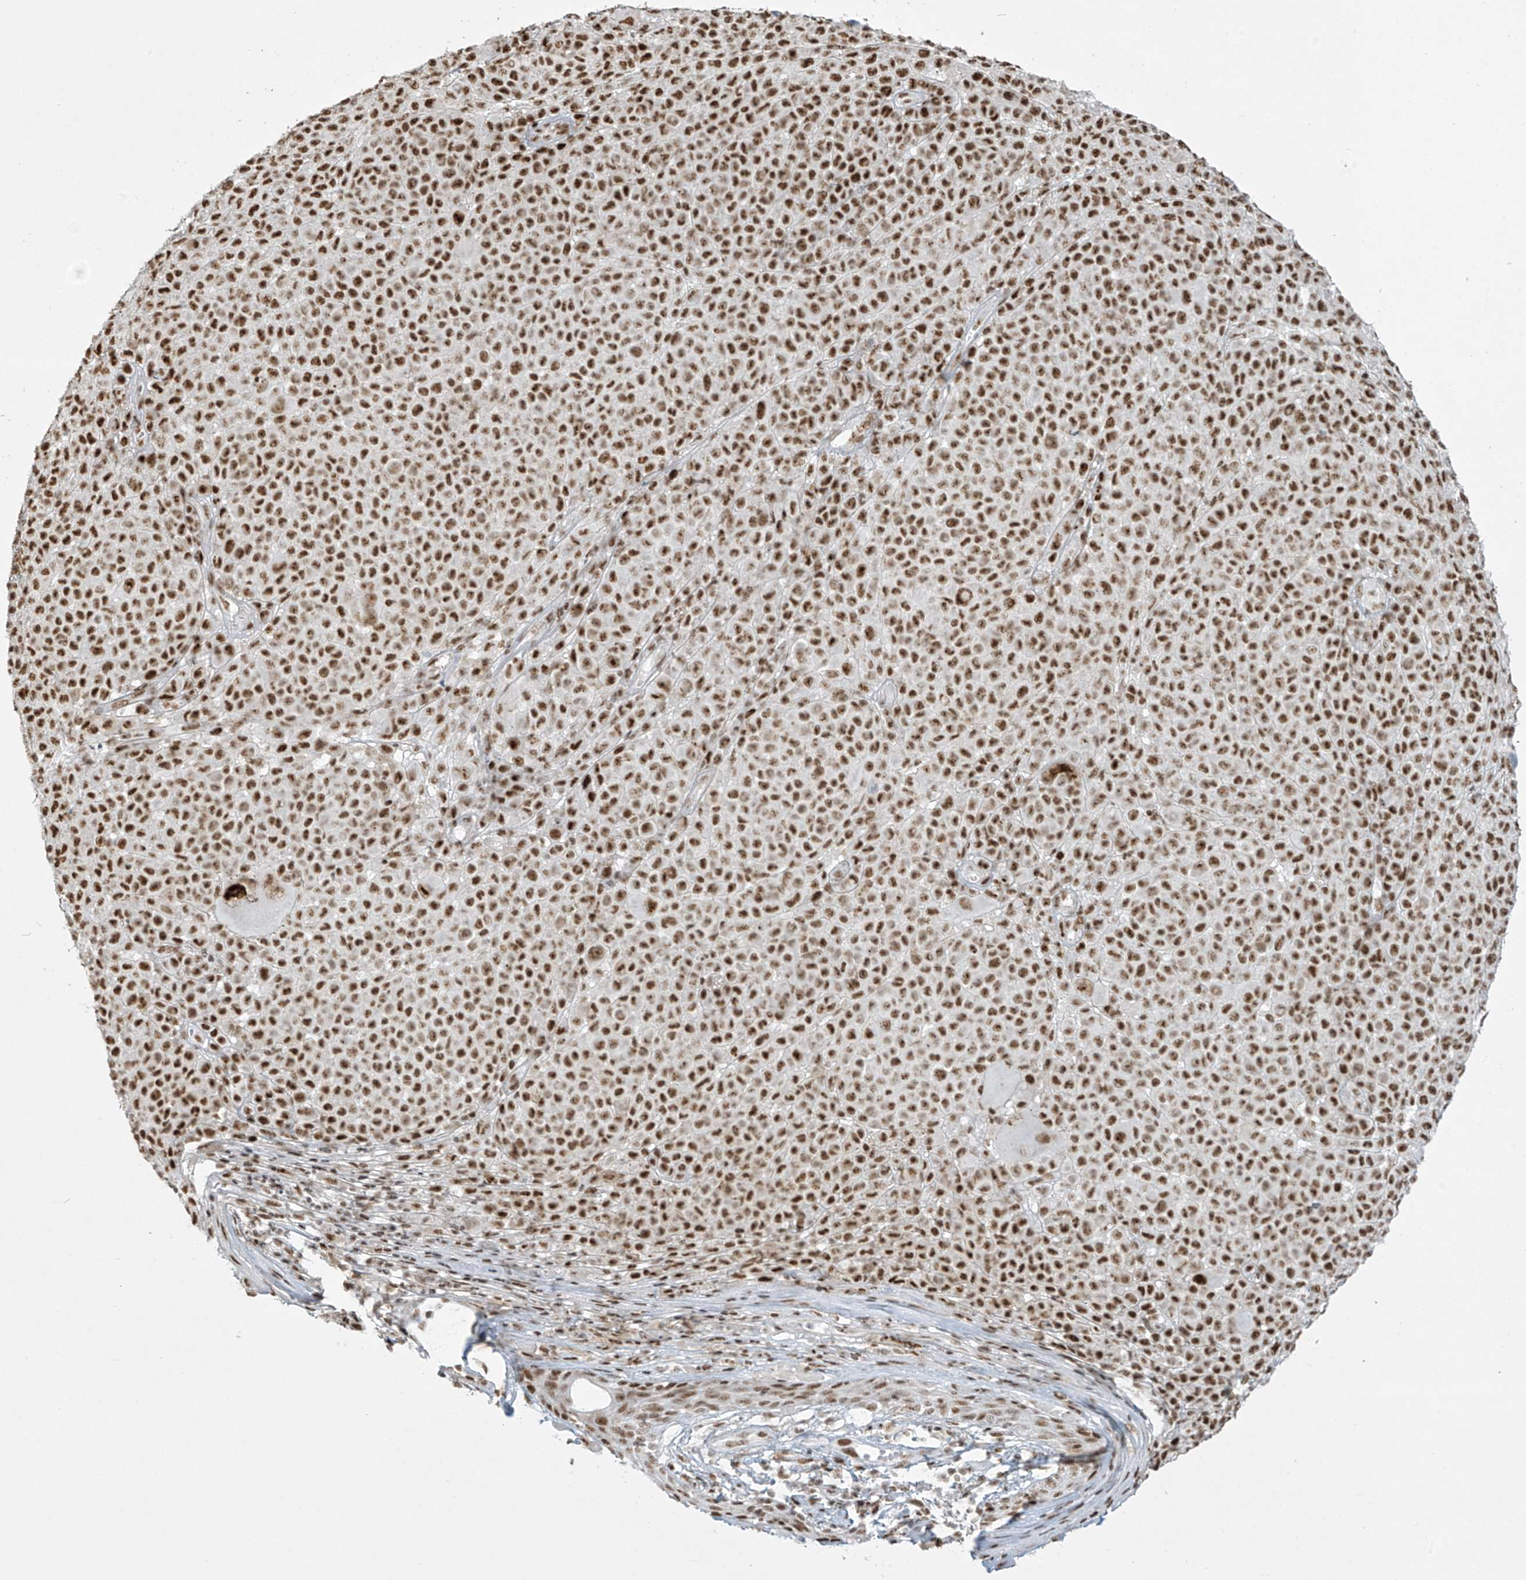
{"staining": {"intensity": "strong", "quantity": ">75%", "location": "nuclear"}, "tissue": "melanoma", "cell_type": "Tumor cells", "image_type": "cancer", "snomed": [{"axis": "morphology", "description": "Malignant melanoma, NOS"}, {"axis": "topography", "description": "Skin"}], "caption": "Immunohistochemical staining of human malignant melanoma reveals high levels of strong nuclear protein expression in about >75% of tumor cells.", "gene": "MS4A6A", "patient": {"sex": "female", "age": 94}}